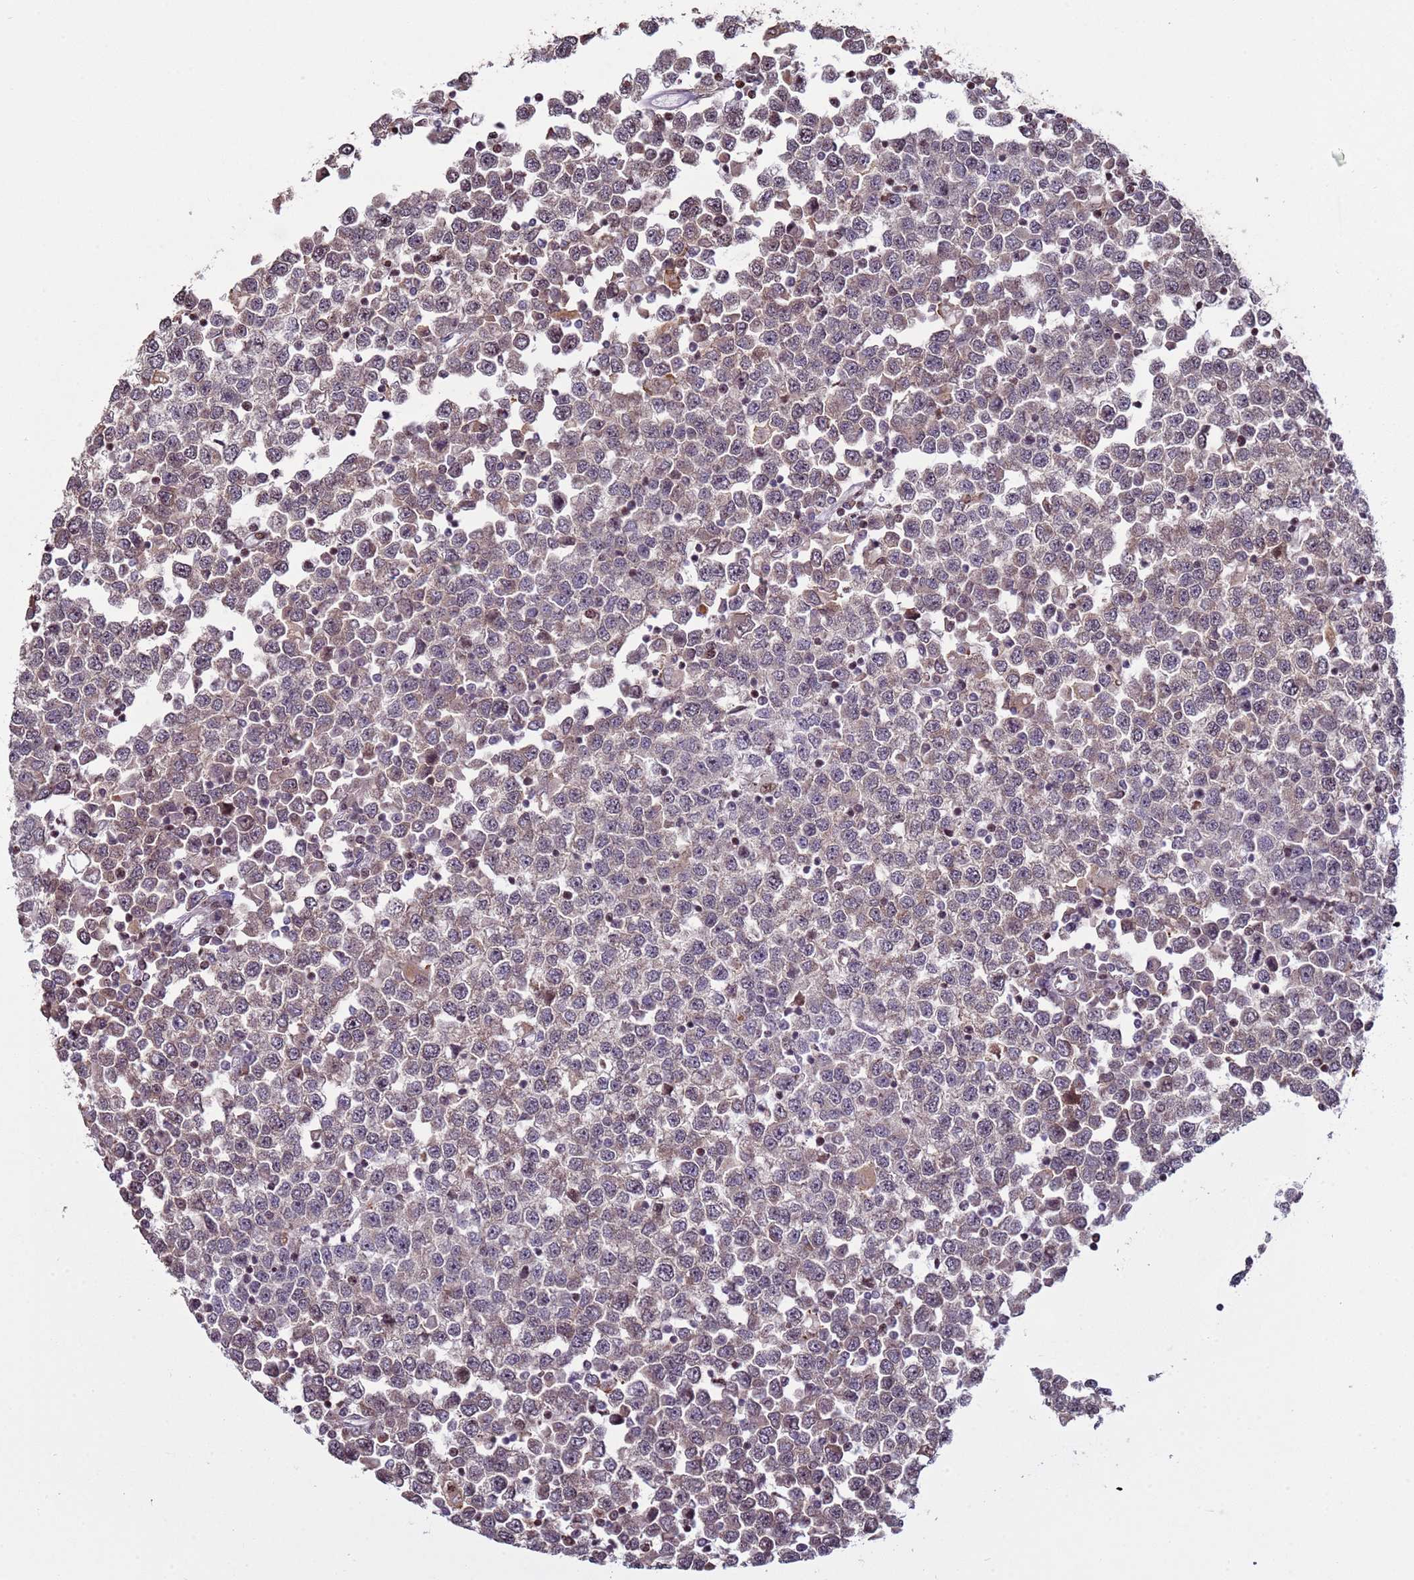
{"staining": {"intensity": "weak", "quantity": "<25%", "location": "cytoplasmic/membranous"}, "tissue": "testis cancer", "cell_type": "Tumor cells", "image_type": "cancer", "snomed": [{"axis": "morphology", "description": "Seminoma, NOS"}, {"axis": "topography", "description": "Testis"}], "caption": "High magnification brightfield microscopy of seminoma (testis) stained with DAB (3,3'-diaminobenzidine) (brown) and counterstained with hematoxylin (blue): tumor cells show no significant positivity.", "gene": "HGH1", "patient": {"sex": "male", "age": 65}}